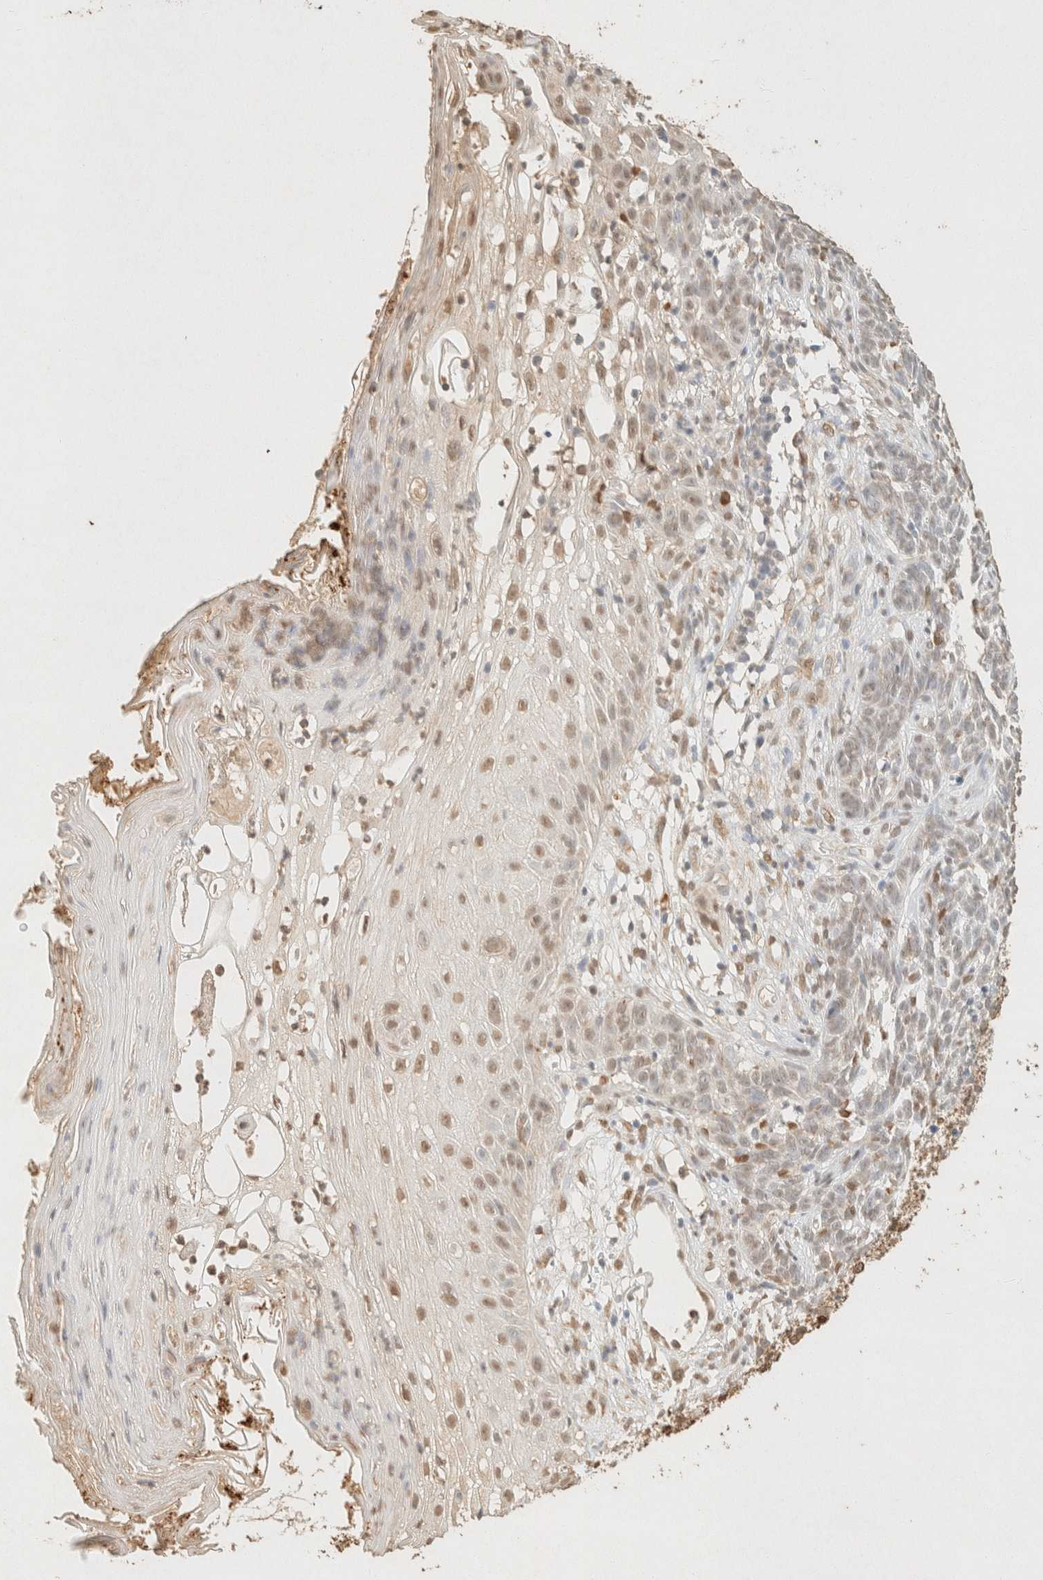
{"staining": {"intensity": "weak", "quantity": "<25%", "location": "nuclear"}, "tissue": "skin cancer", "cell_type": "Tumor cells", "image_type": "cancer", "snomed": [{"axis": "morphology", "description": "Basal cell carcinoma"}, {"axis": "topography", "description": "Skin"}], "caption": "IHC image of neoplastic tissue: skin cancer stained with DAB displays no significant protein positivity in tumor cells.", "gene": "S100A13", "patient": {"sex": "female", "age": 84}}